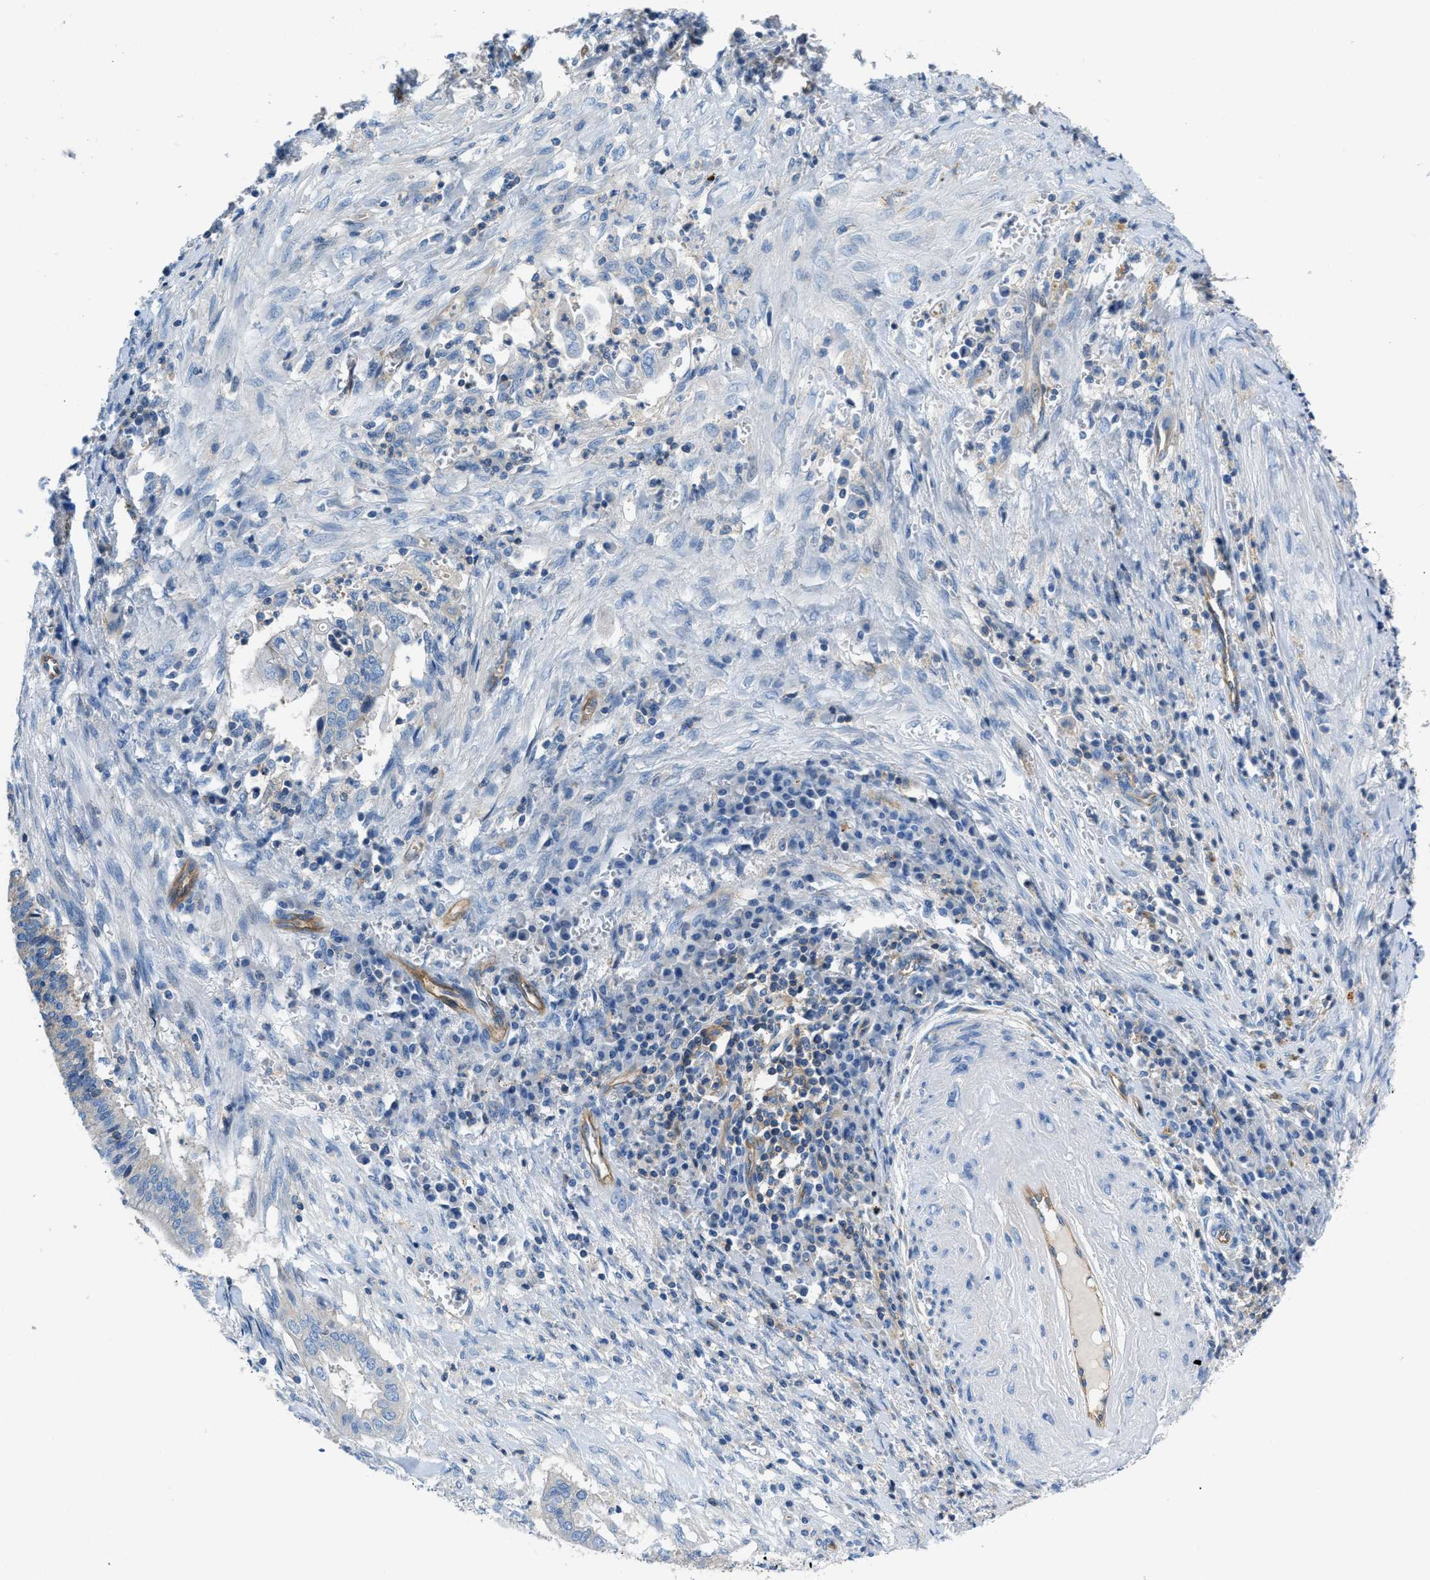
{"staining": {"intensity": "negative", "quantity": "none", "location": "none"}, "tissue": "cervical cancer", "cell_type": "Tumor cells", "image_type": "cancer", "snomed": [{"axis": "morphology", "description": "Adenocarcinoma, NOS"}, {"axis": "topography", "description": "Cervix"}], "caption": "Immunohistochemical staining of human cervical adenocarcinoma demonstrates no significant positivity in tumor cells.", "gene": "ORAI1", "patient": {"sex": "female", "age": 44}}